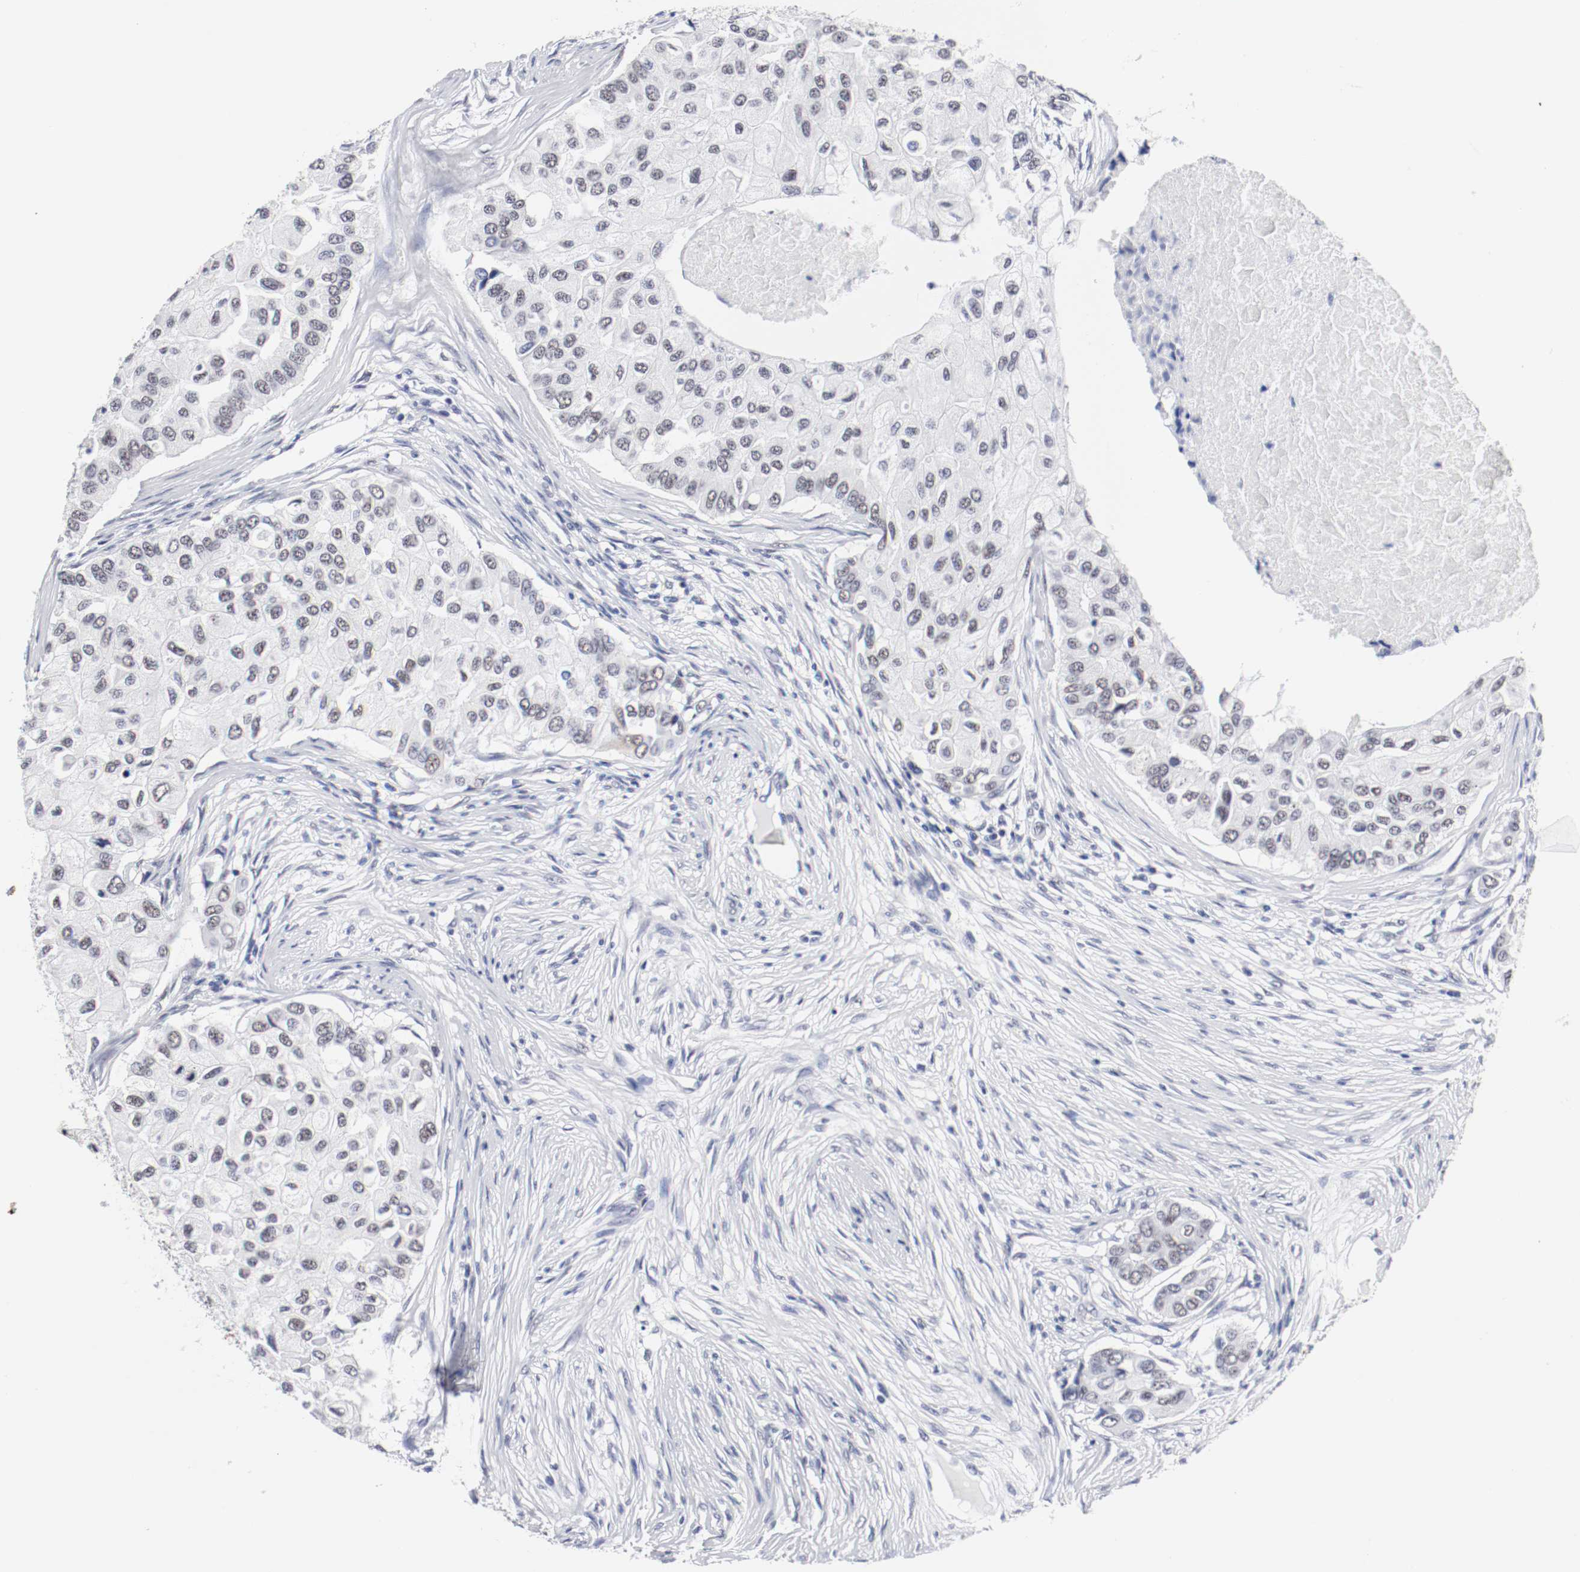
{"staining": {"intensity": "negative", "quantity": "none", "location": "none"}, "tissue": "breast cancer", "cell_type": "Tumor cells", "image_type": "cancer", "snomed": [{"axis": "morphology", "description": "Normal tissue, NOS"}, {"axis": "morphology", "description": "Duct carcinoma"}, {"axis": "topography", "description": "Breast"}], "caption": "There is no significant staining in tumor cells of breast cancer (infiltrating ductal carcinoma).", "gene": "GRHL2", "patient": {"sex": "female", "age": 49}}